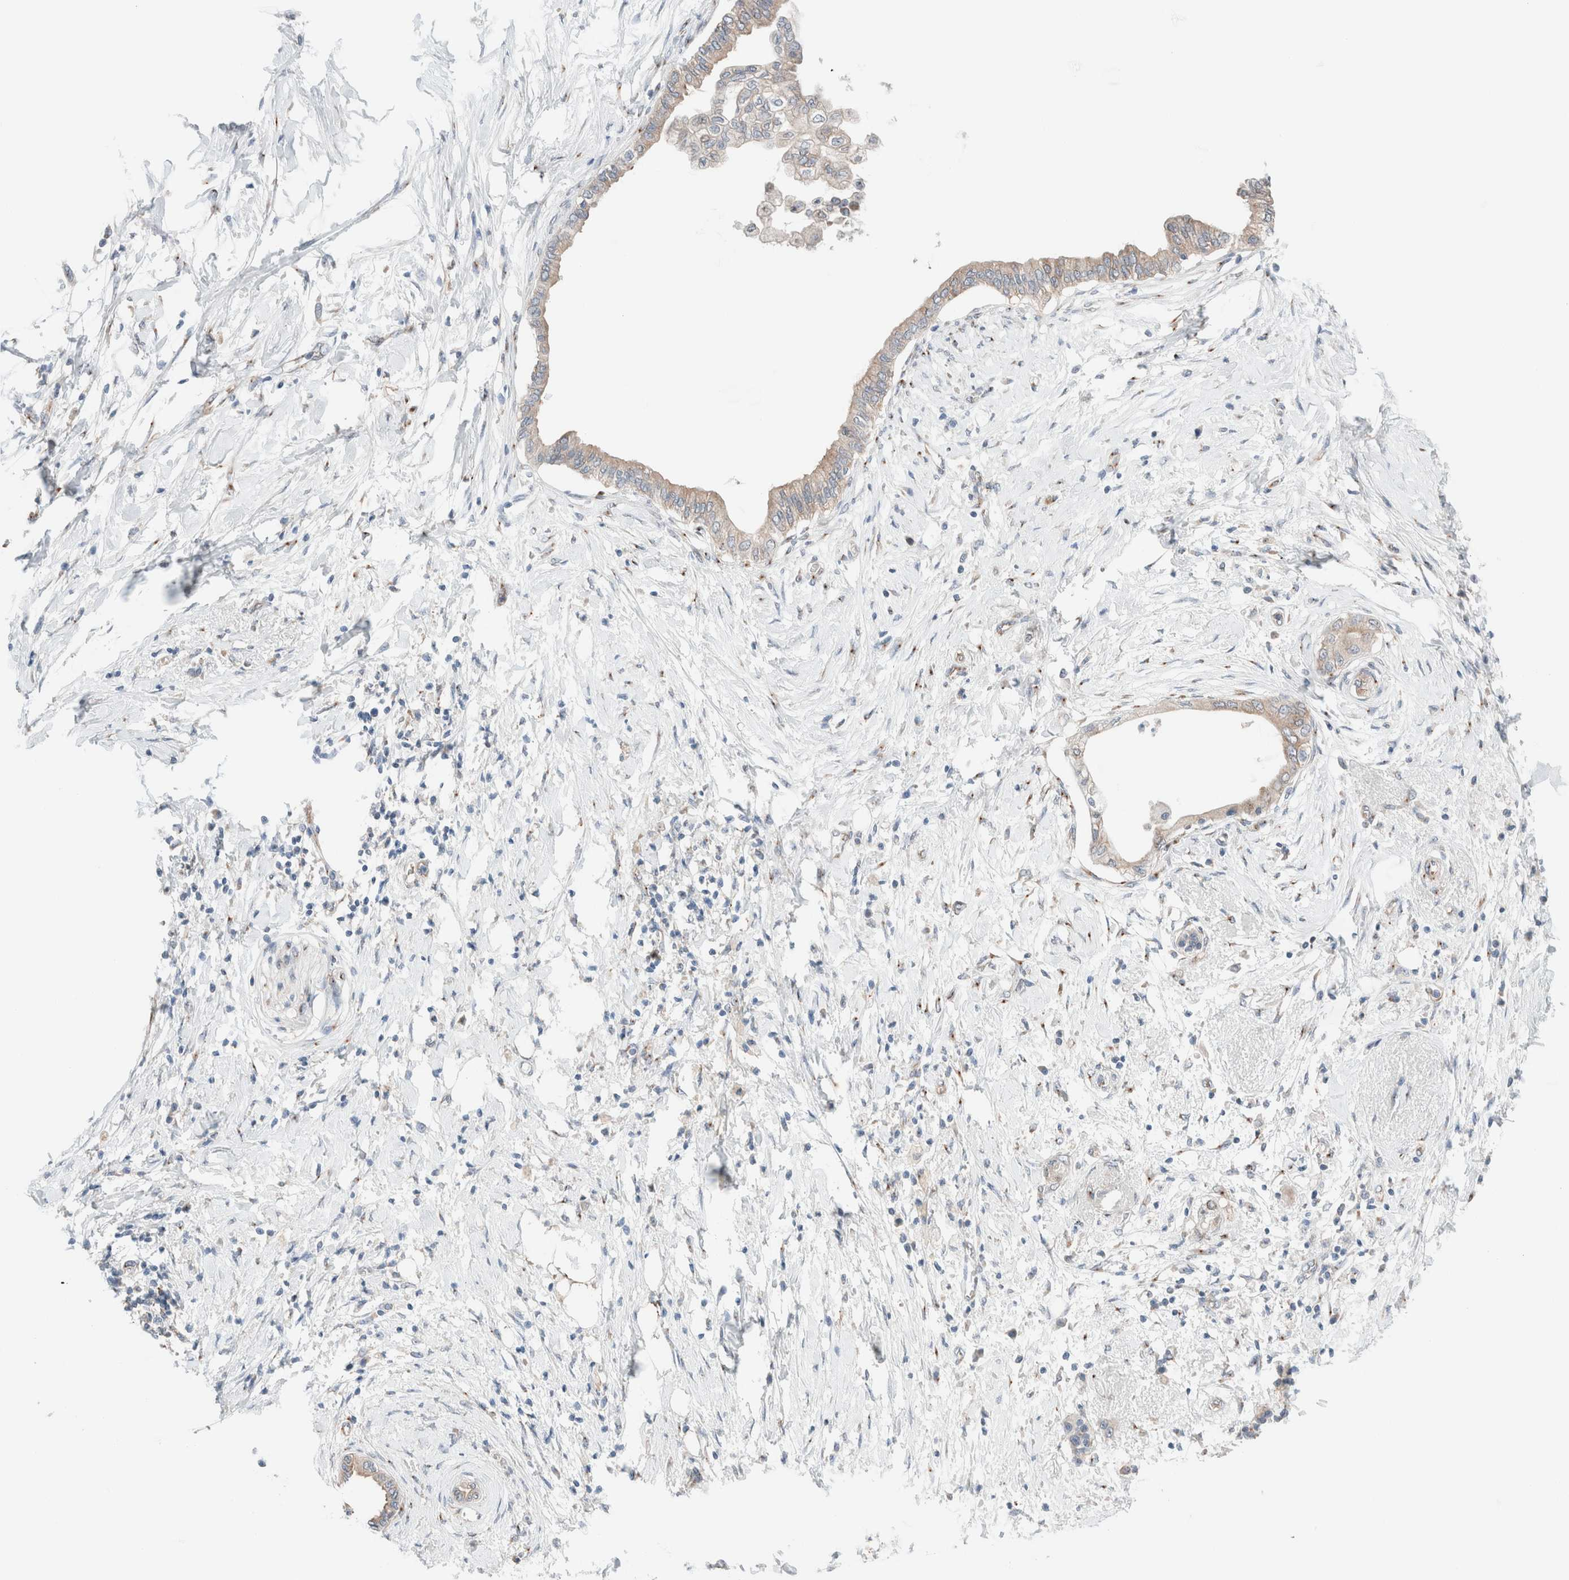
{"staining": {"intensity": "weak", "quantity": ">75%", "location": "cytoplasmic/membranous"}, "tissue": "pancreatic cancer", "cell_type": "Tumor cells", "image_type": "cancer", "snomed": [{"axis": "morphology", "description": "Normal tissue, NOS"}, {"axis": "morphology", "description": "Adenocarcinoma, NOS"}, {"axis": "topography", "description": "Pancreas"}, {"axis": "topography", "description": "Duodenum"}], "caption": "The photomicrograph demonstrates staining of pancreatic adenocarcinoma, revealing weak cytoplasmic/membranous protein expression (brown color) within tumor cells. Nuclei are stained in blue.", "gene": "CASC3", "patient": {"sex": "female", "age": 60}}